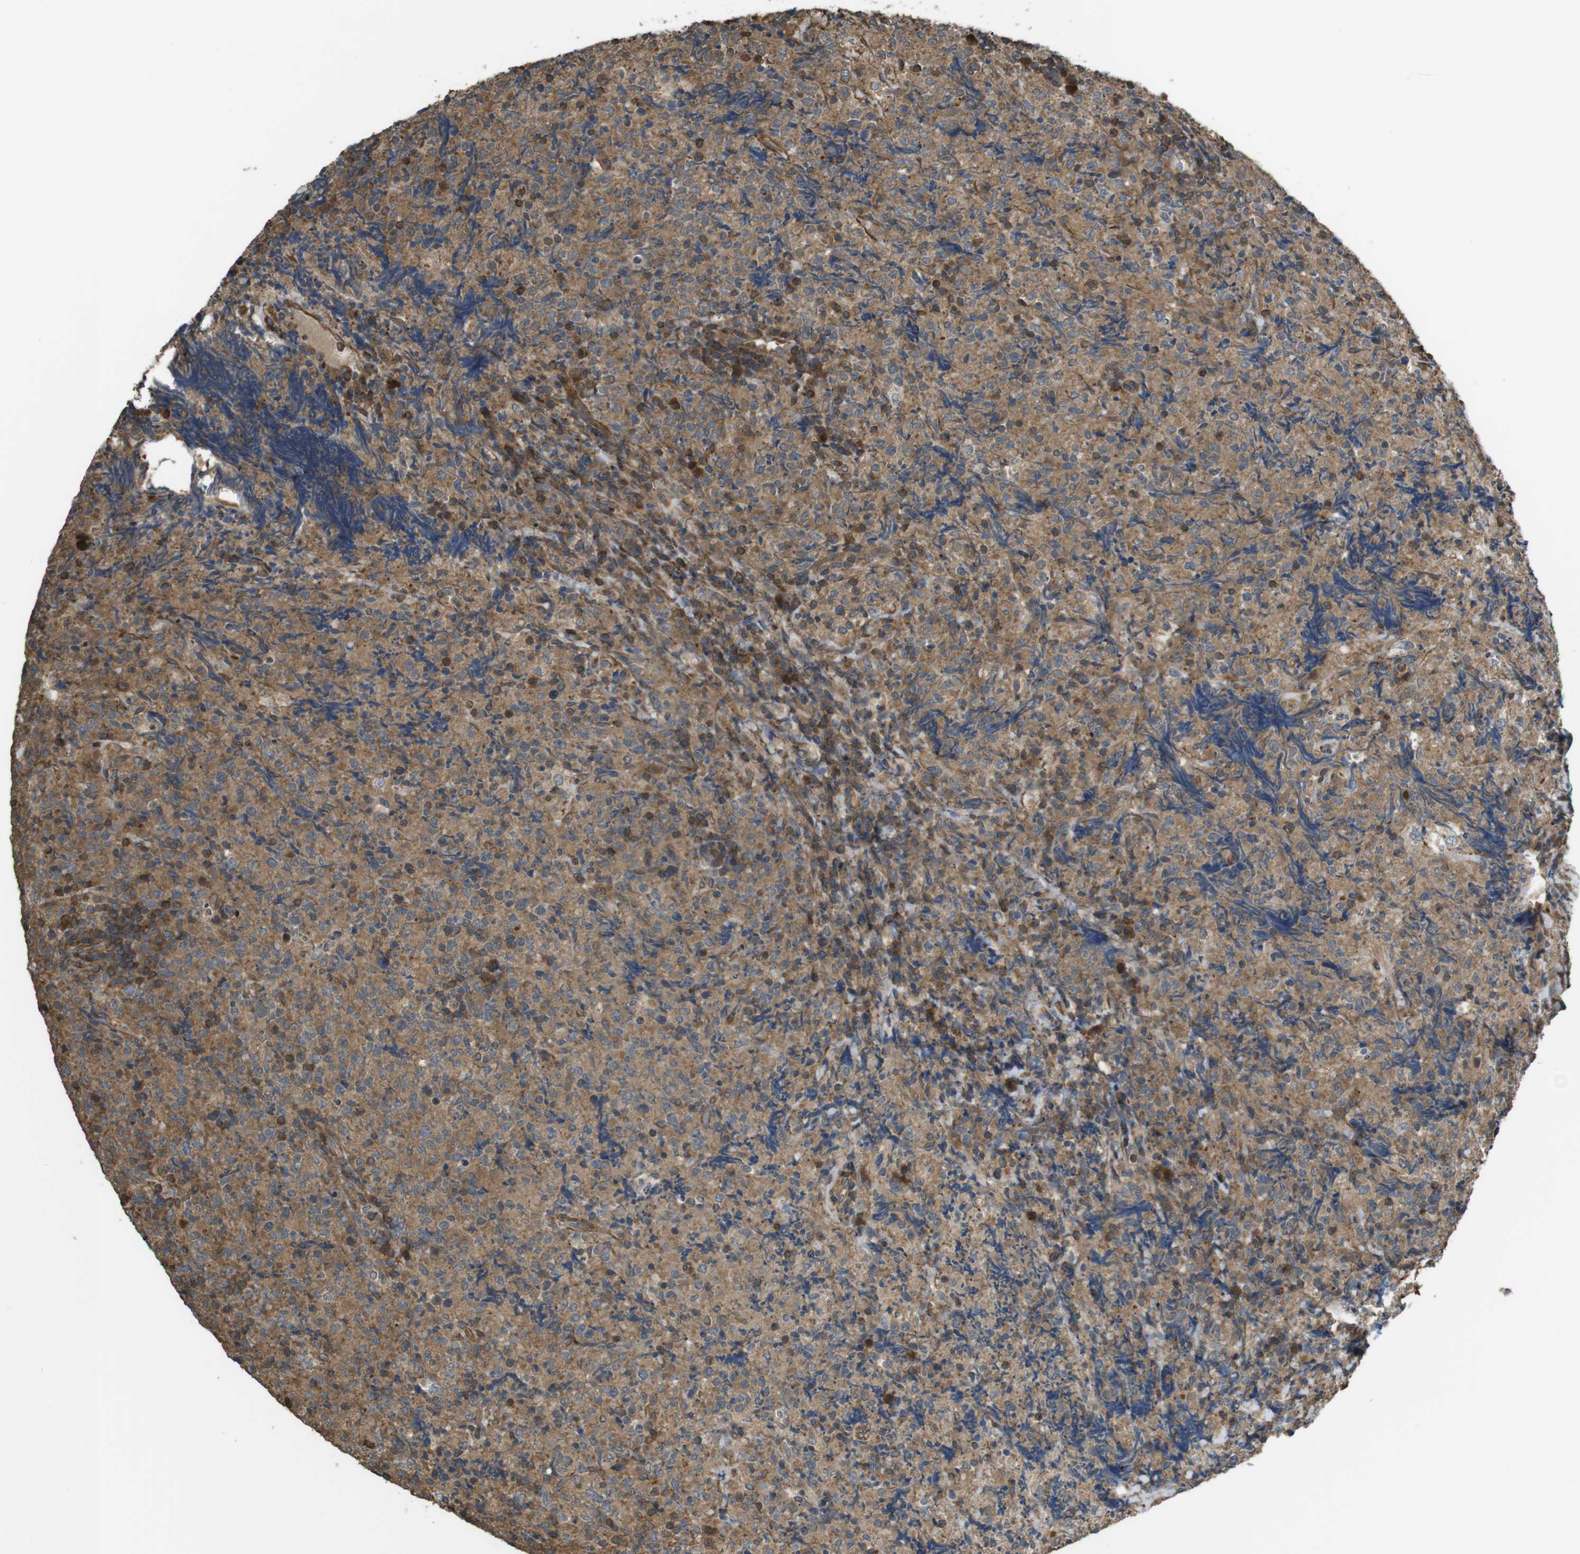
{"staining": {"intensity": "strong", "quantity": ">75%", "location": "cytoplasmic/membranous"}, "tissue": "lymphoma", "cell_type": "Tumor cells", "image_type": "cancer", "snomed": [{"axis": "morphology", "description": "Malignant lymphoma, non-Hodgkin's type, High grade"}, {"axis": "topography", "description": "Tonsil"}], "caption": "Lymphoma stained for a protein shows strong cytoplasmic/membranous positivity in tumor cells.", "gene": "ARHGDIA", "patient": {"sex": "female", "age": 36}}